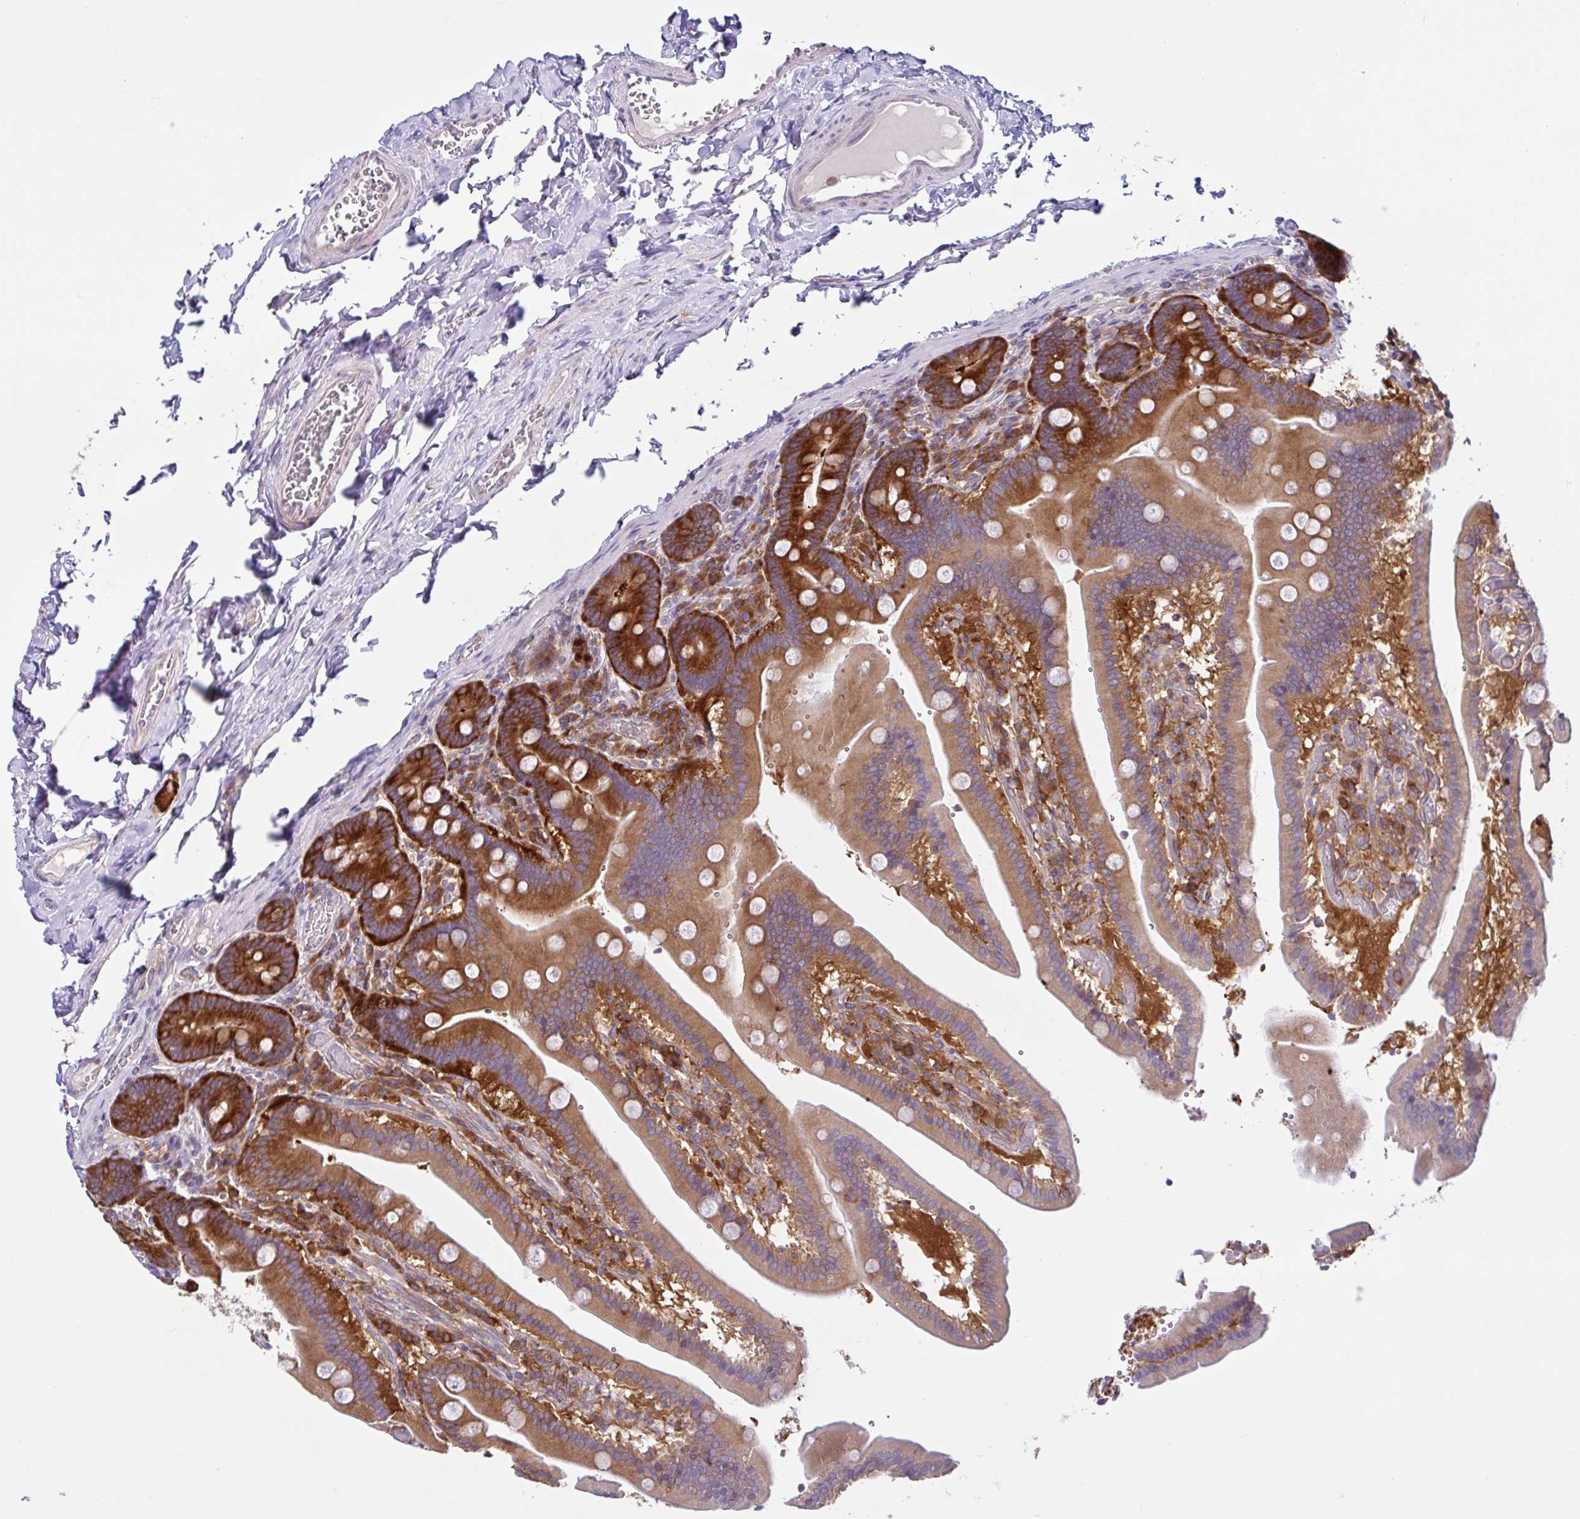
{"staining": {"intensity": "strong", "quantity": ">75%", "location": "cytoplasmic/membranous"}, "tissue": "duodenum", "cell_type": "Glandular cells", "image_type": "normal", "snomed": [{"axis": "morphology", "description": "Normal tissue, NOS"}, {"axis": "topography", "description": "Duodenum"}], "caption": "Immunohistochemical staining of normal duodenum shows high levels of strong cytoplasmic/membranous staining in about >75% of glandular cells. (IHC, brightfield microscopy, high magnification).", "gene": "LARS1", "patient": {"sex": "female", "age": 62}}